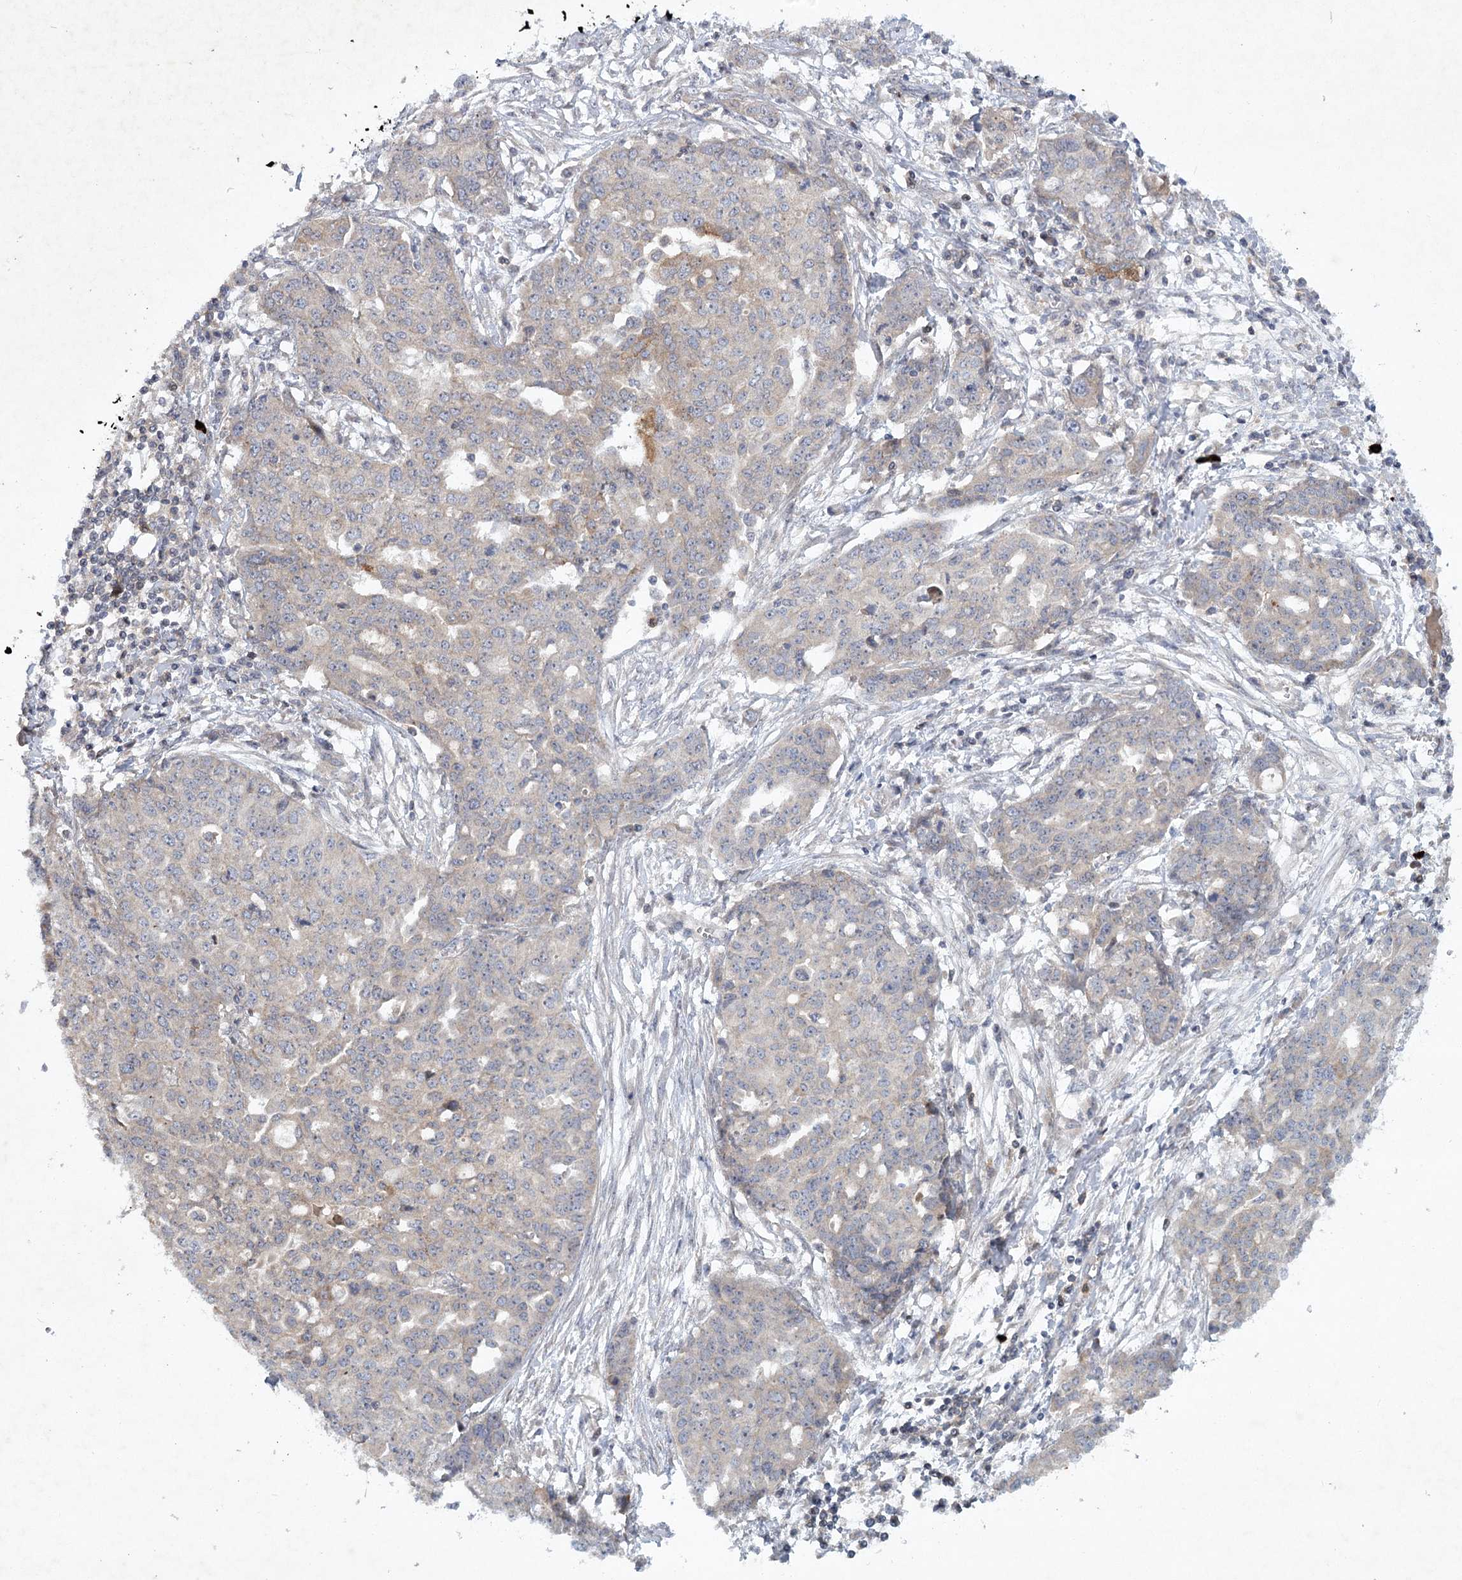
{"staining": {"intensity": "weak", "quantity": "<25%", "location": "cytoplasmic/membranous"}, "tissue": "ovarian cancer", "cell_type": "Tumor cells", "image_type": "cancer", "snomed": [{"axis": "morphology", "description": "Cystadenocarcinoma, serous, NOS"}, {"axis": "topography", "description": "Soft tissue"}, {"axis": "topography", "description": "Ovary"}], "caption": "A high-resolution image shows IHC staining of ovarian cancer (serous cystadenocarcinoma), which shows no significant positivity in tumor cells.", "gene": "MAP3K13", "patient": {"sex": "female", "age": 57}}